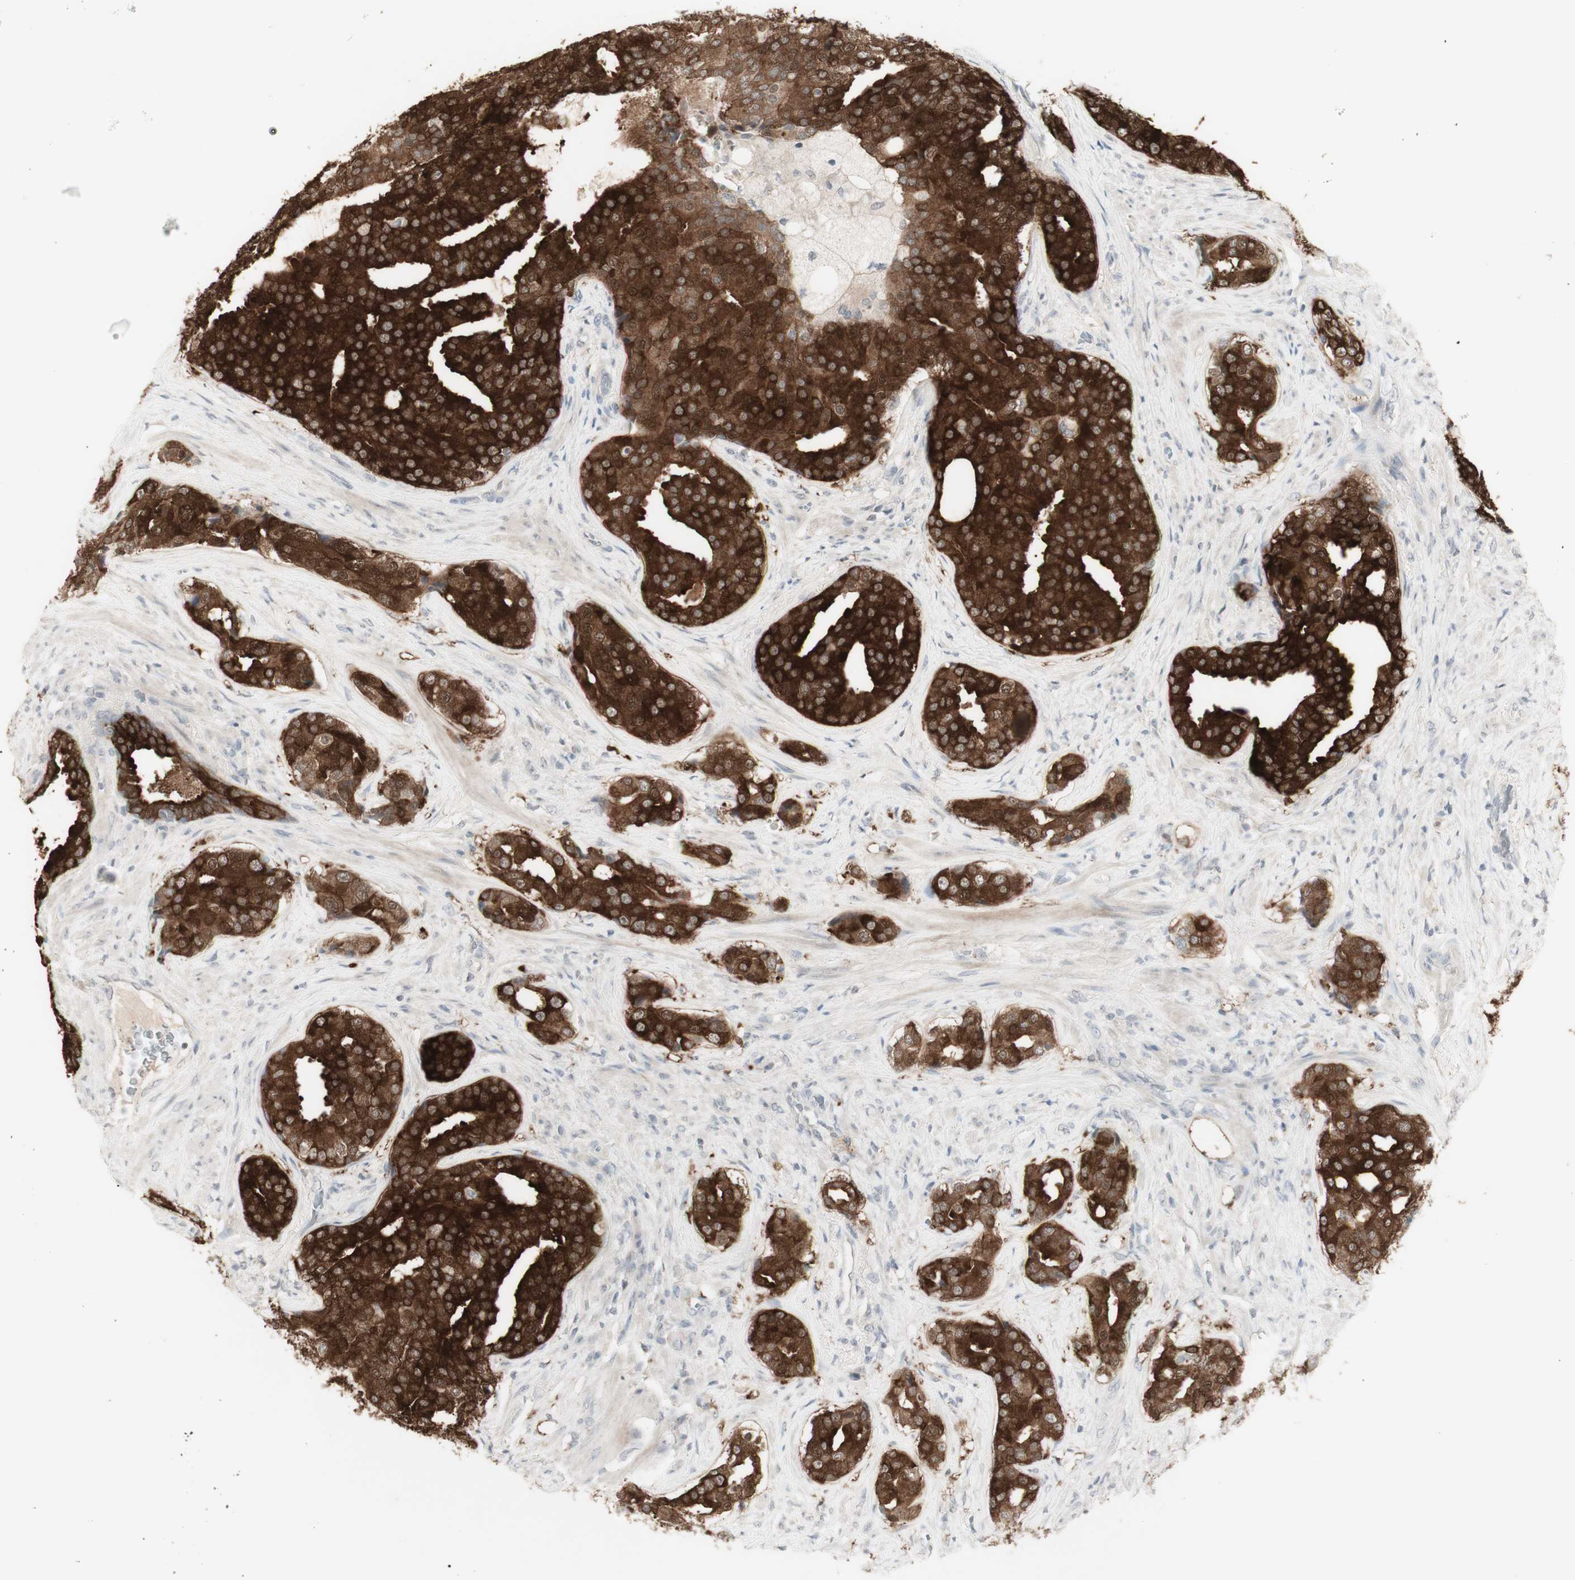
{"staining": {"intensity": "strong", "quantity": ">75%", "location": "cytoplasmic/membranous"}, "tissue": "prostate cancer", "cell_type": "Tumor cells", "image_type": "cancer", "snomed": [{"axis": "morphology", "description": "Adenocarcinoma, High grade"}, {"axis": "topography", "description": "Prostate"}], "caption": "Immunohistochemical staining of human prostate cancer shows strong cytoplasmic/membranous protein staining in approximately >75% of tumor cells.", "gene": "C1orf116", "patient": {"sex": "male", "age": 71}}